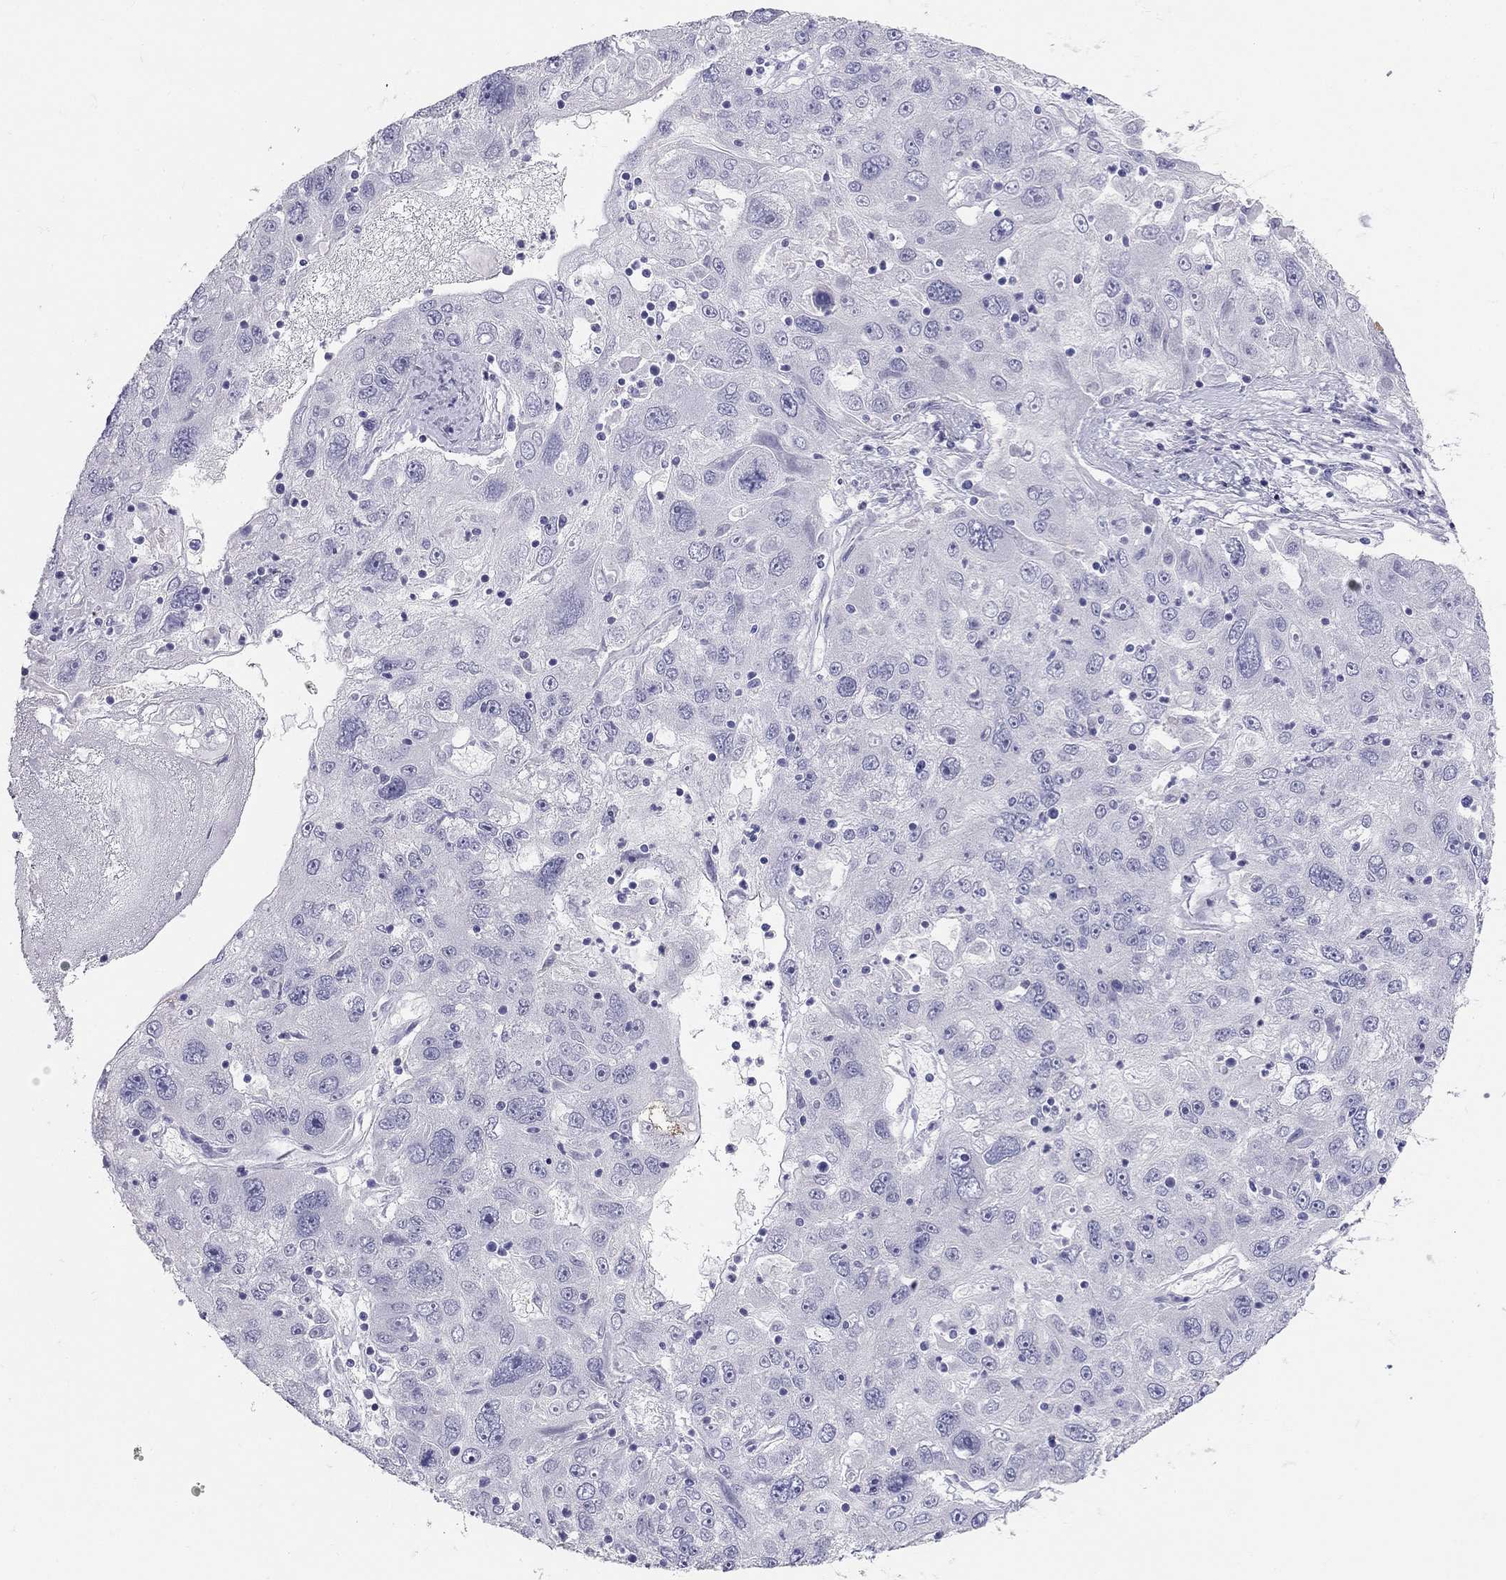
{"staining": {"intensity": "negative", "quantity": "none", "location": "none"}, "tissue": "stomach cancer", "cell_type": "Tumor cells", "image_type": "cancer", "snomed": [{"axis": "morphology", "description": "Adenocarcinoma, NOS"}, {"axis": "topography", "description": "Stomach"}], "caption": "This is an IHC histopathology image of stomach cancer. There is no positivity in tumor cells.", "gene": "RFLNA", "patient": {"sex": "male", "age": 56}}